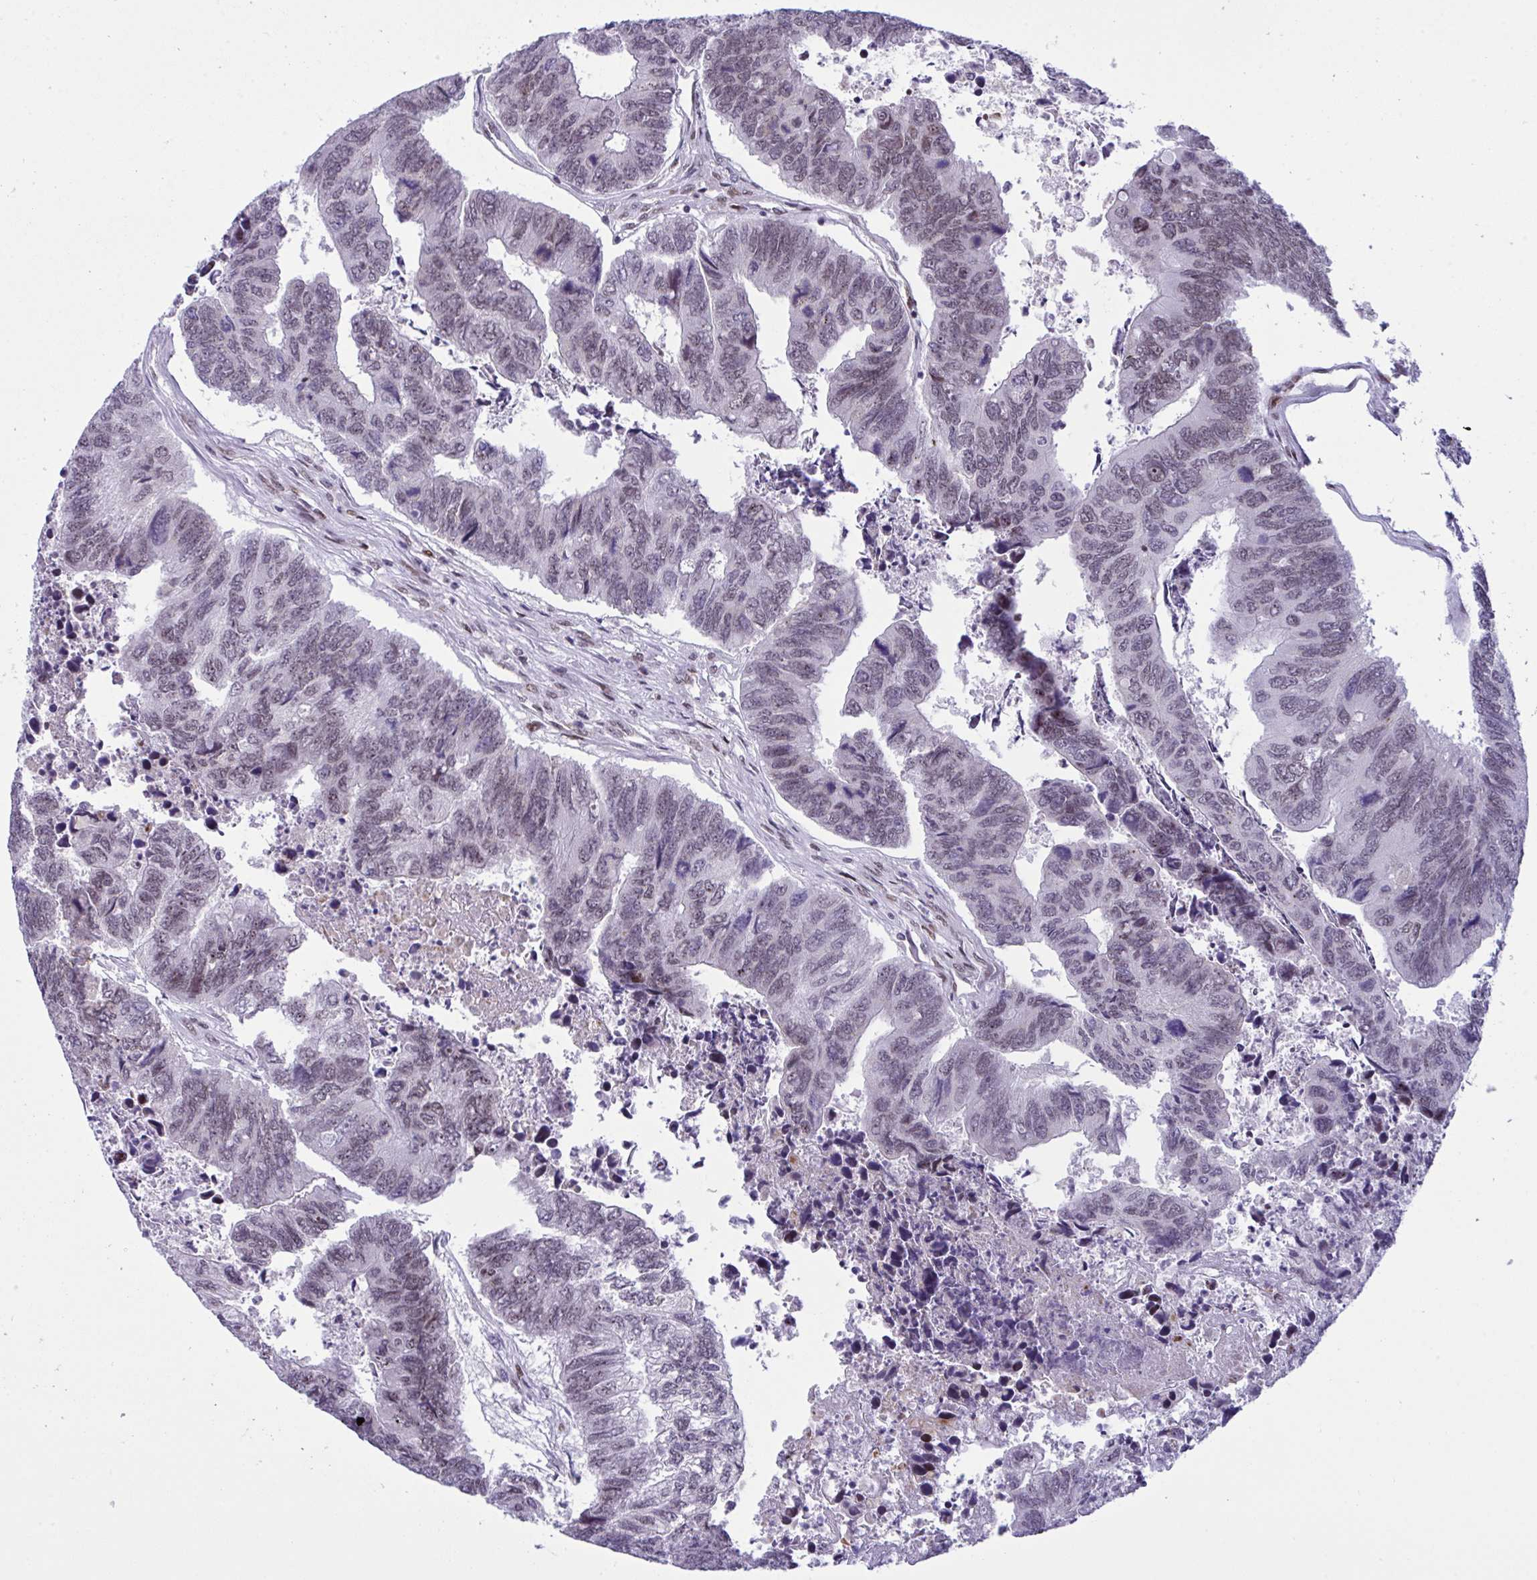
{"staining": {"intensity": "weak", "quantity": ">75%", "location": "cytoplasmic/membranous"}, "tissue": "colorectal cancer", "cell_type": "Tumor cells", "image_type": "cancer", "snomed": [{"axis": "morphology", "description": "Adenocarcinoma, NOS"}, {"axis": "topography", "description": "Colon"}], "caption": "A low amount of weak cytoplasmic/membranous expression is identified in approximately >75% of tumor cells in colorectal adenocarcinoma tissue.", "gene": "ZFHX3", "patient": {"sex": "female", "age": 67}}